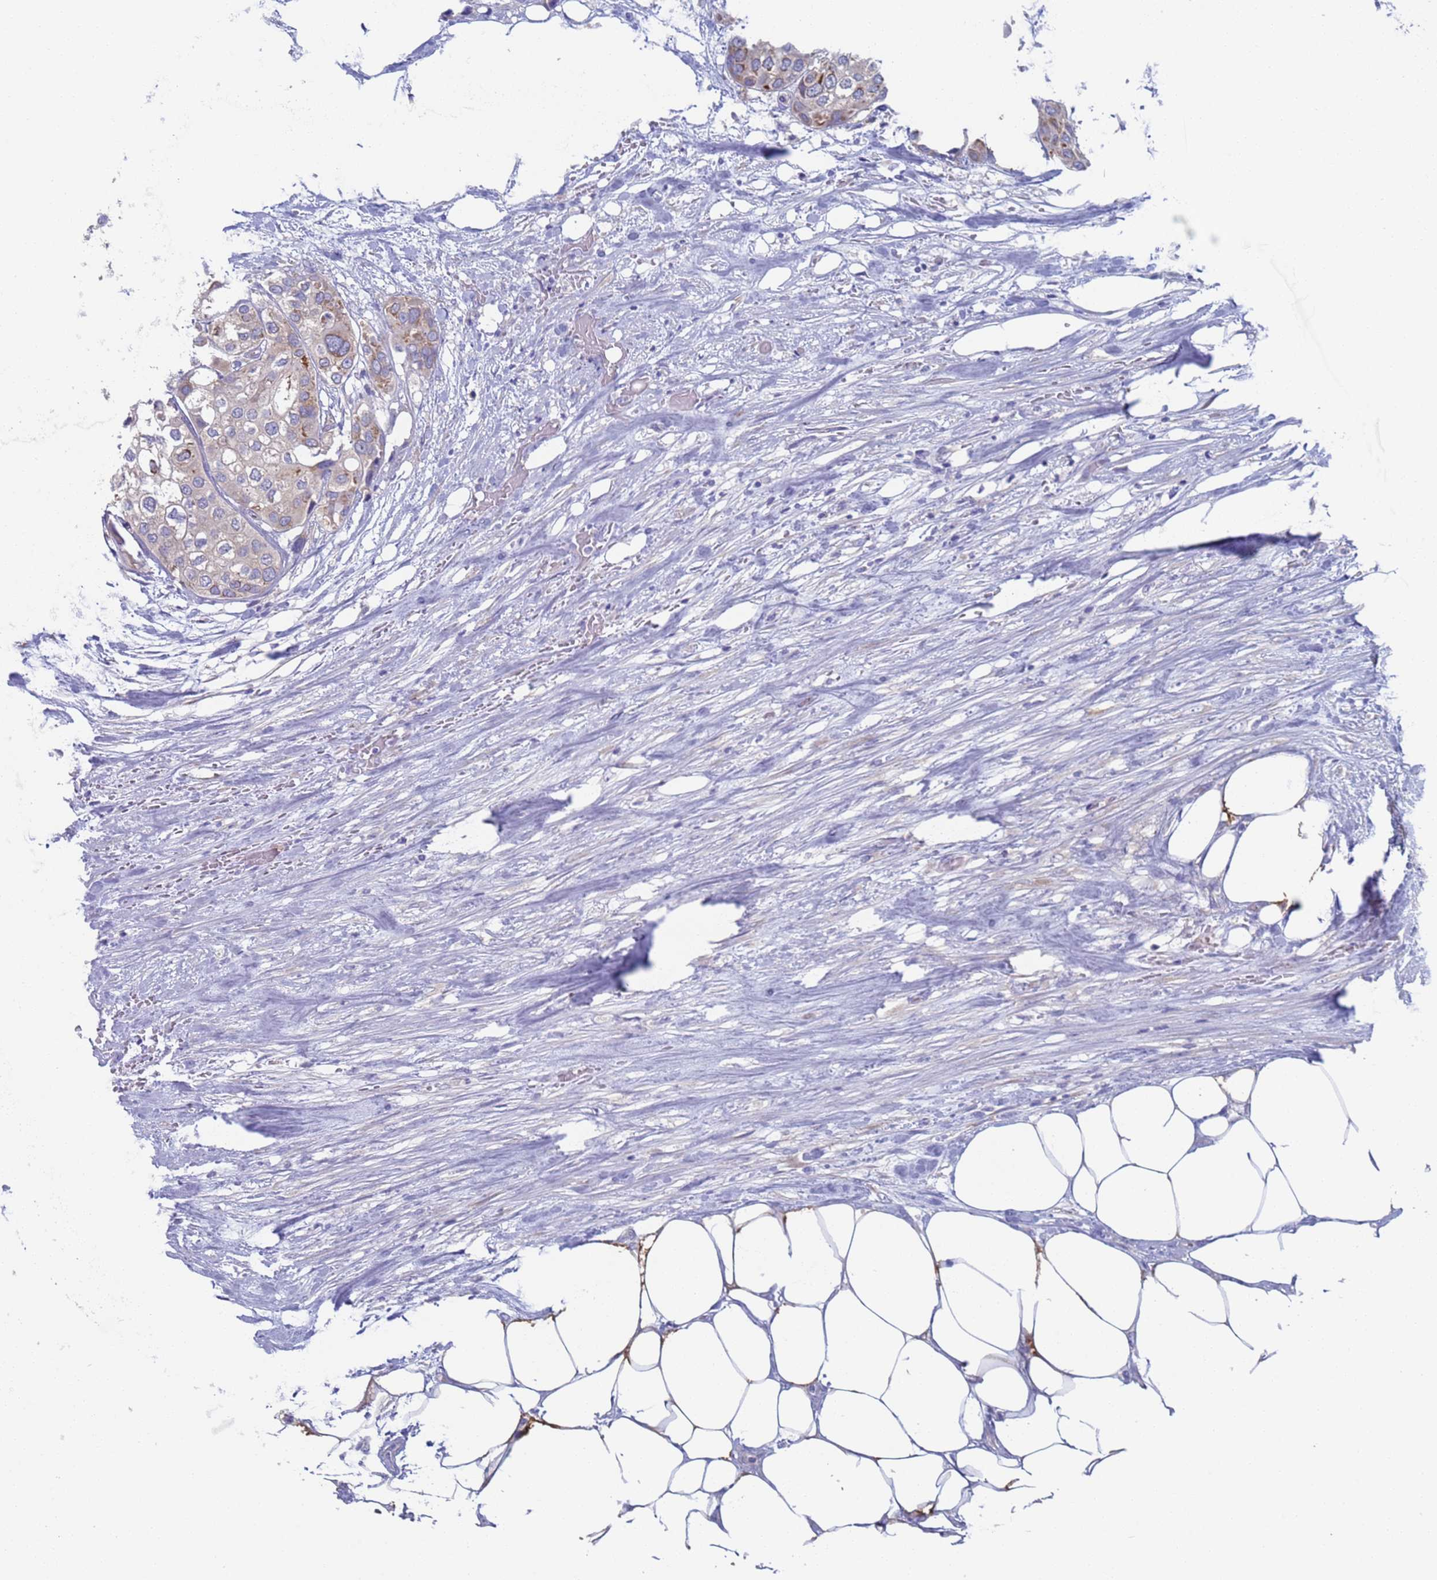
{"staining": {"intensity": "moderate", "quantity": "<25%", "location": "cytoplasmic/membranous"}, "tissue": "urothelial cancer", "cell_type": "Tumor cells", "image_type": "cancer", "snomed": [{"axis": "morphology", "description": "Urothelial carcinoma, High grade"}, {"axis": "topography", "description": "Urinary bladder"}], "caption": "DAB immunohistochemical staining of human urothelial cancer displays moderate cytoplasmic/membranous protein staining in about <25% of tumor cells.", "gene": "PET117", "patient": {"sex": "male", "age": 64}}